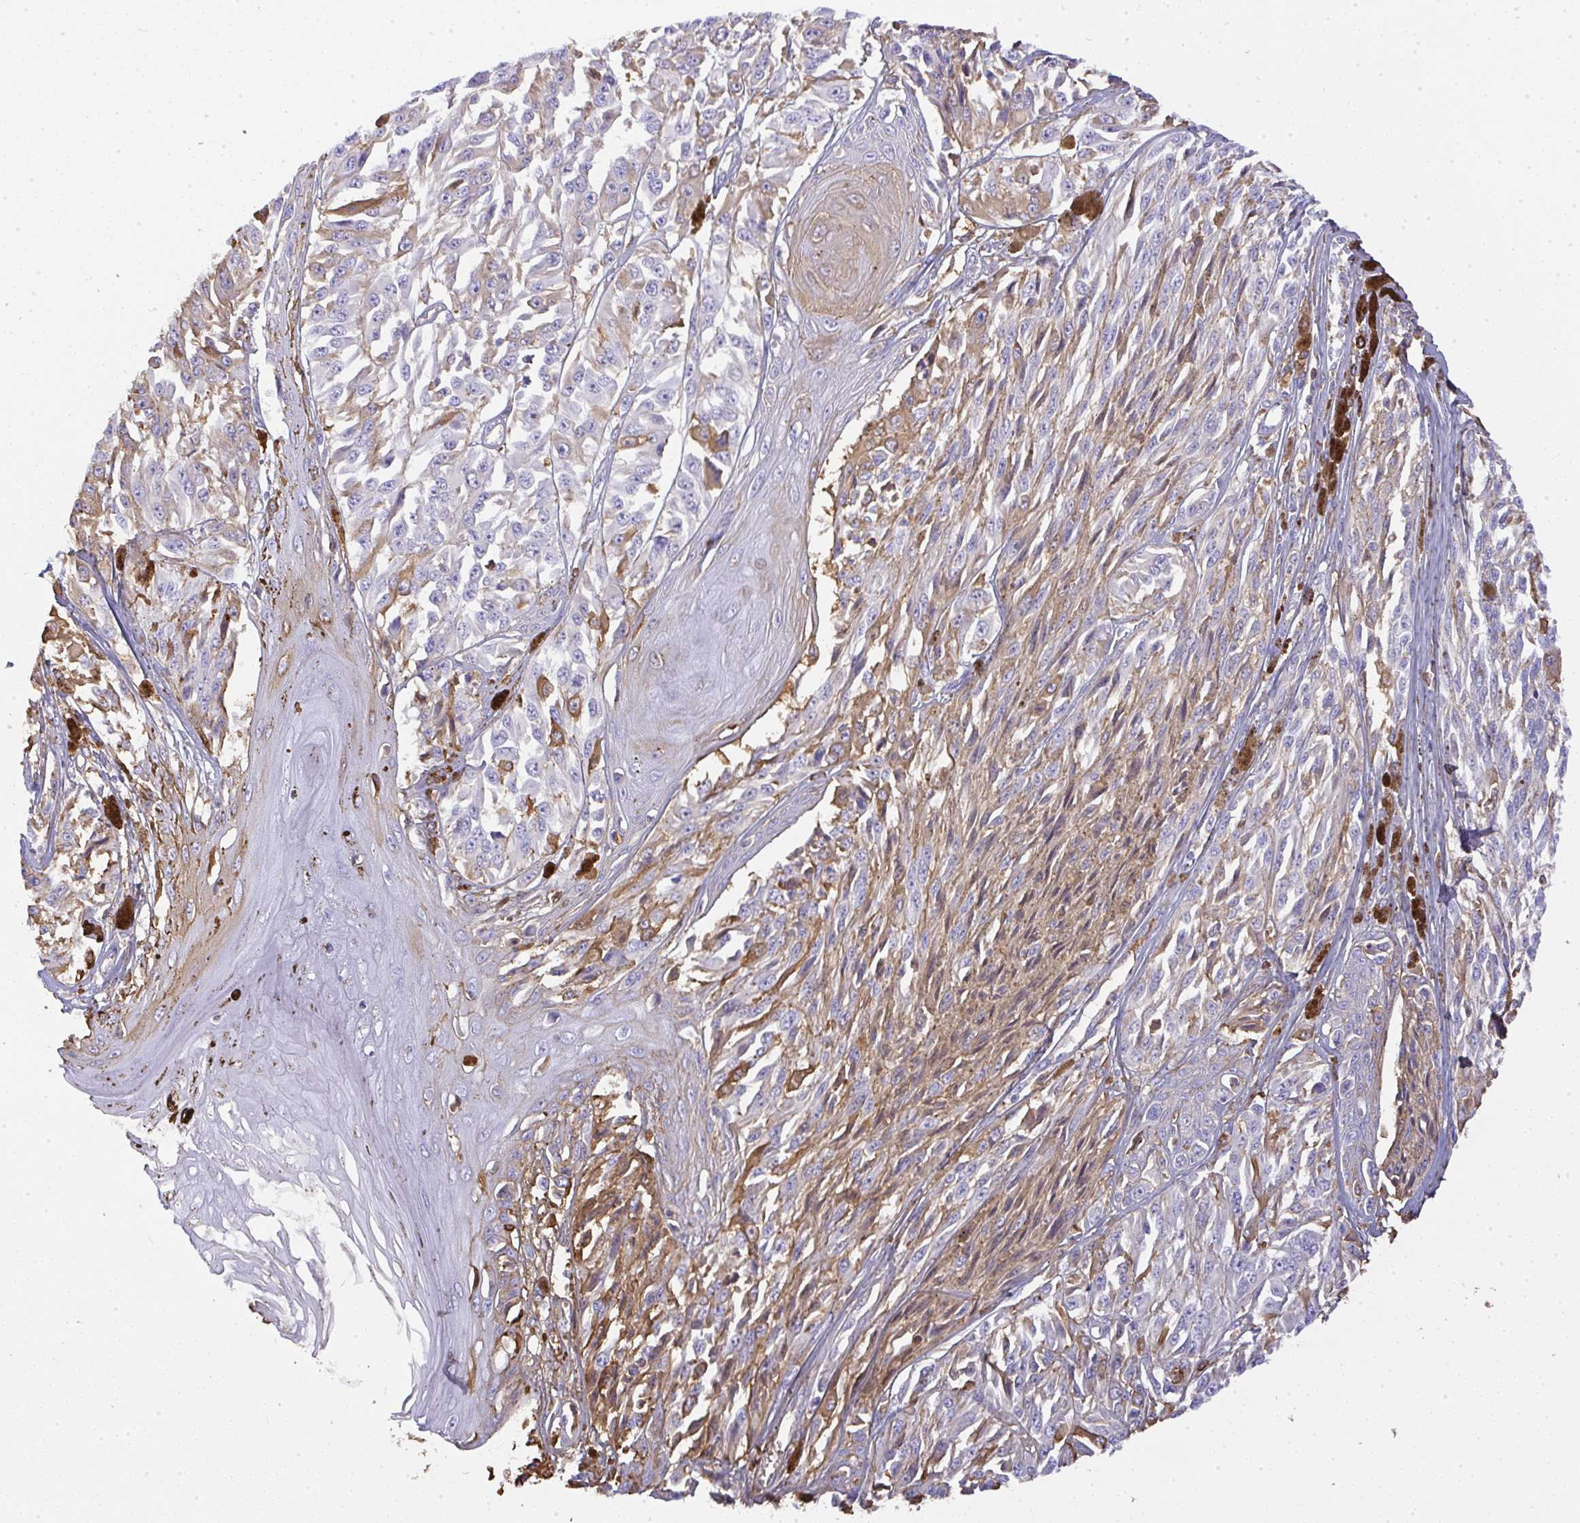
{"staining": {"intensity": "moderate", "quantity": "<25%", "location": "cytoplasmic/membranous"}, "tissue": "melanoma", "cell_type": "Tumor cells", "image_type": "cancer", "snomed": [{"axis": "morphology", "description": "Malignant melanoma, NOS"}, {"axis": "topography", "description": "Skin"}], "caption": "Melanoma stained with a brown dye reveals moderate cytoplasmic/membranous positive positivity in approximately <25% of tumor cells.", "gene": "SMYD5", "patient": {"sex": "male", "age": 94}}